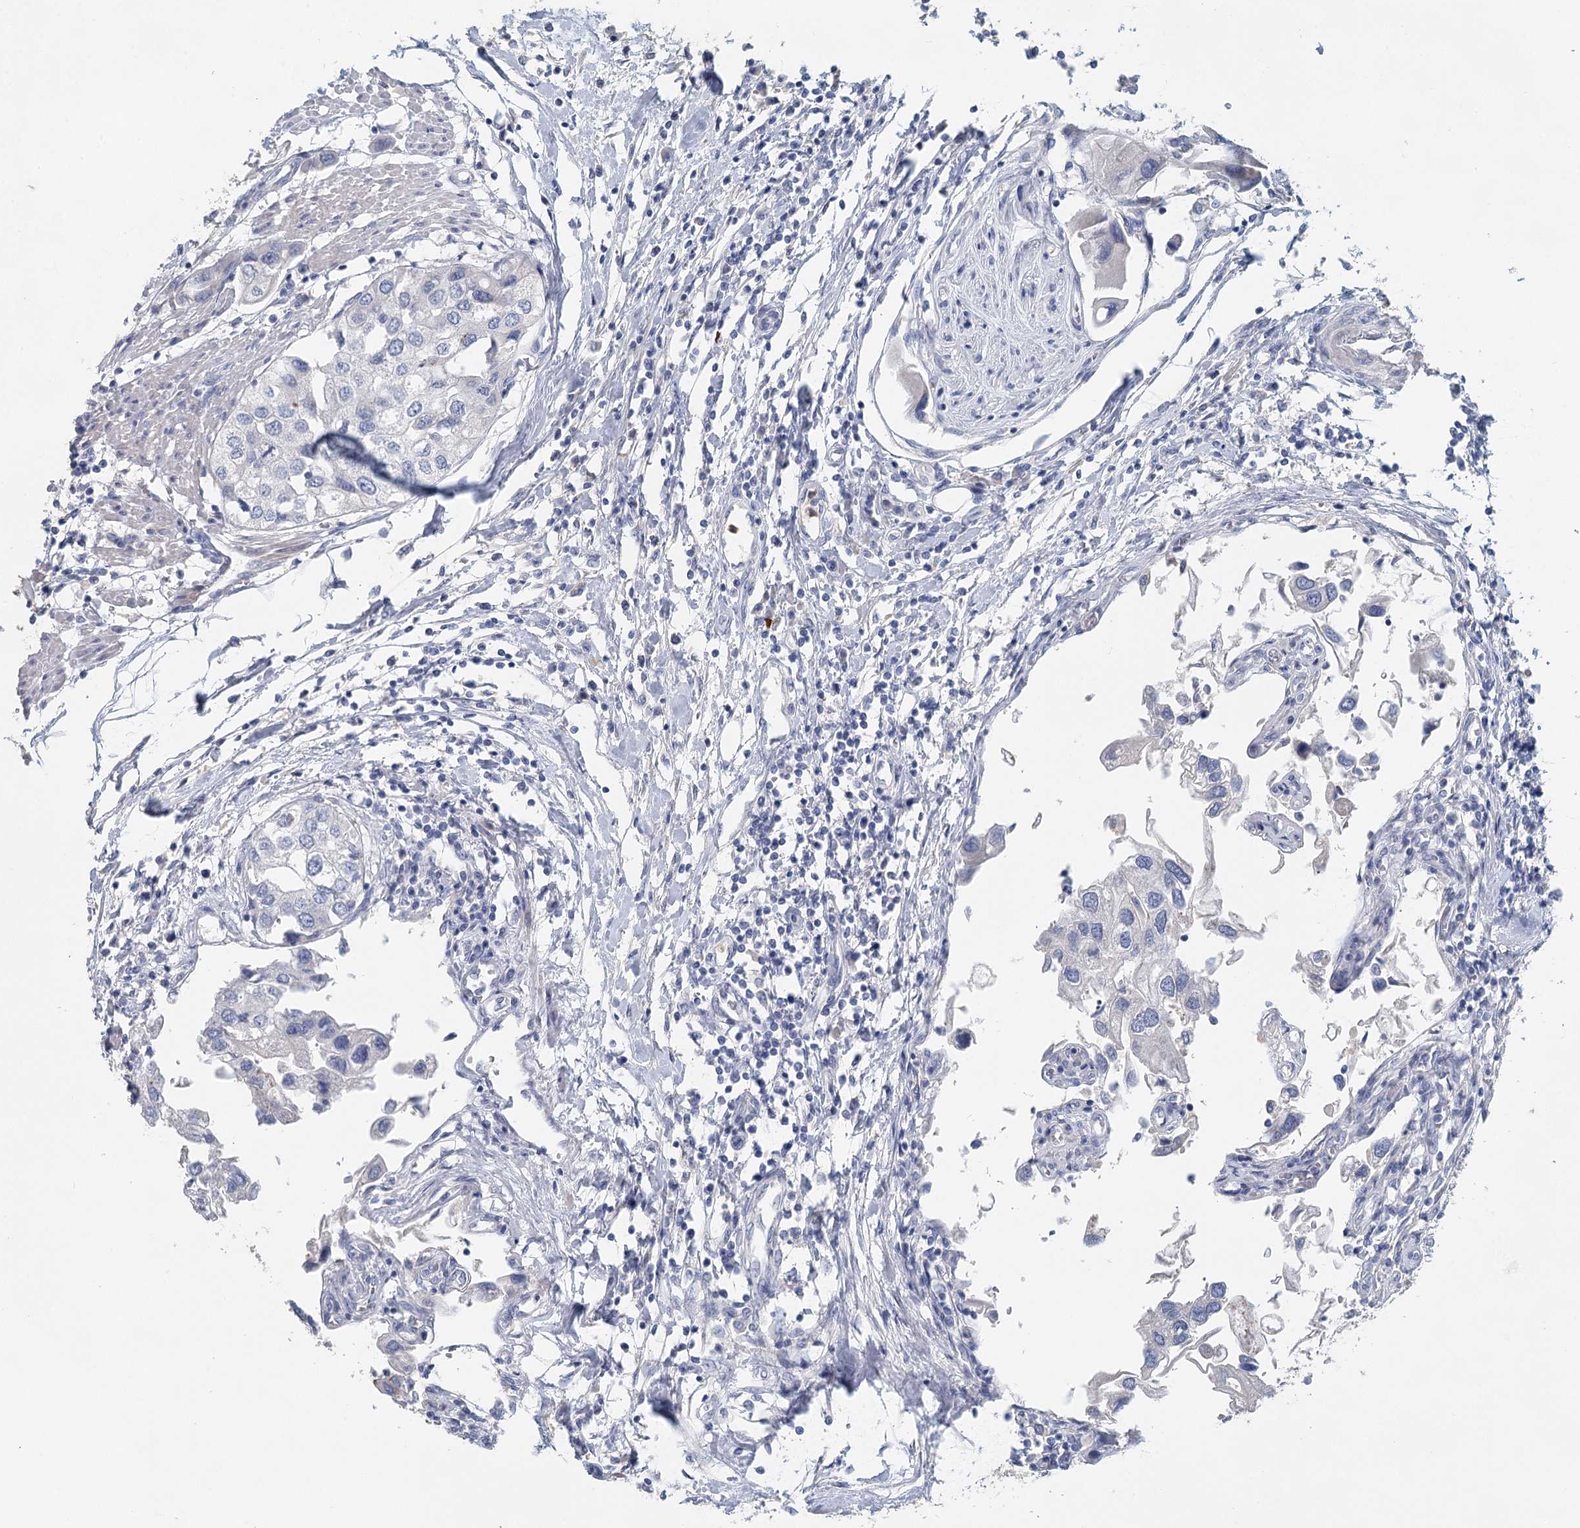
{"staining": {"intensity": "negative", "quantity": "none", "location": "none"}, "tissue": "urothelial cancer", "cell_type": "Tumor cells", "image_type": "cancer", "snomed": [{"axis": "morphology", "description": "Urothelial carcinoma, High grade"}, {"axis": "topography", "description": "Urinary bladder"}], "caption": "Tumor cells show no significant staining in urothelial carcinoma (high-grade).", "gene": "MYL6B", "patient": {"sex": "male", "age": 64}}